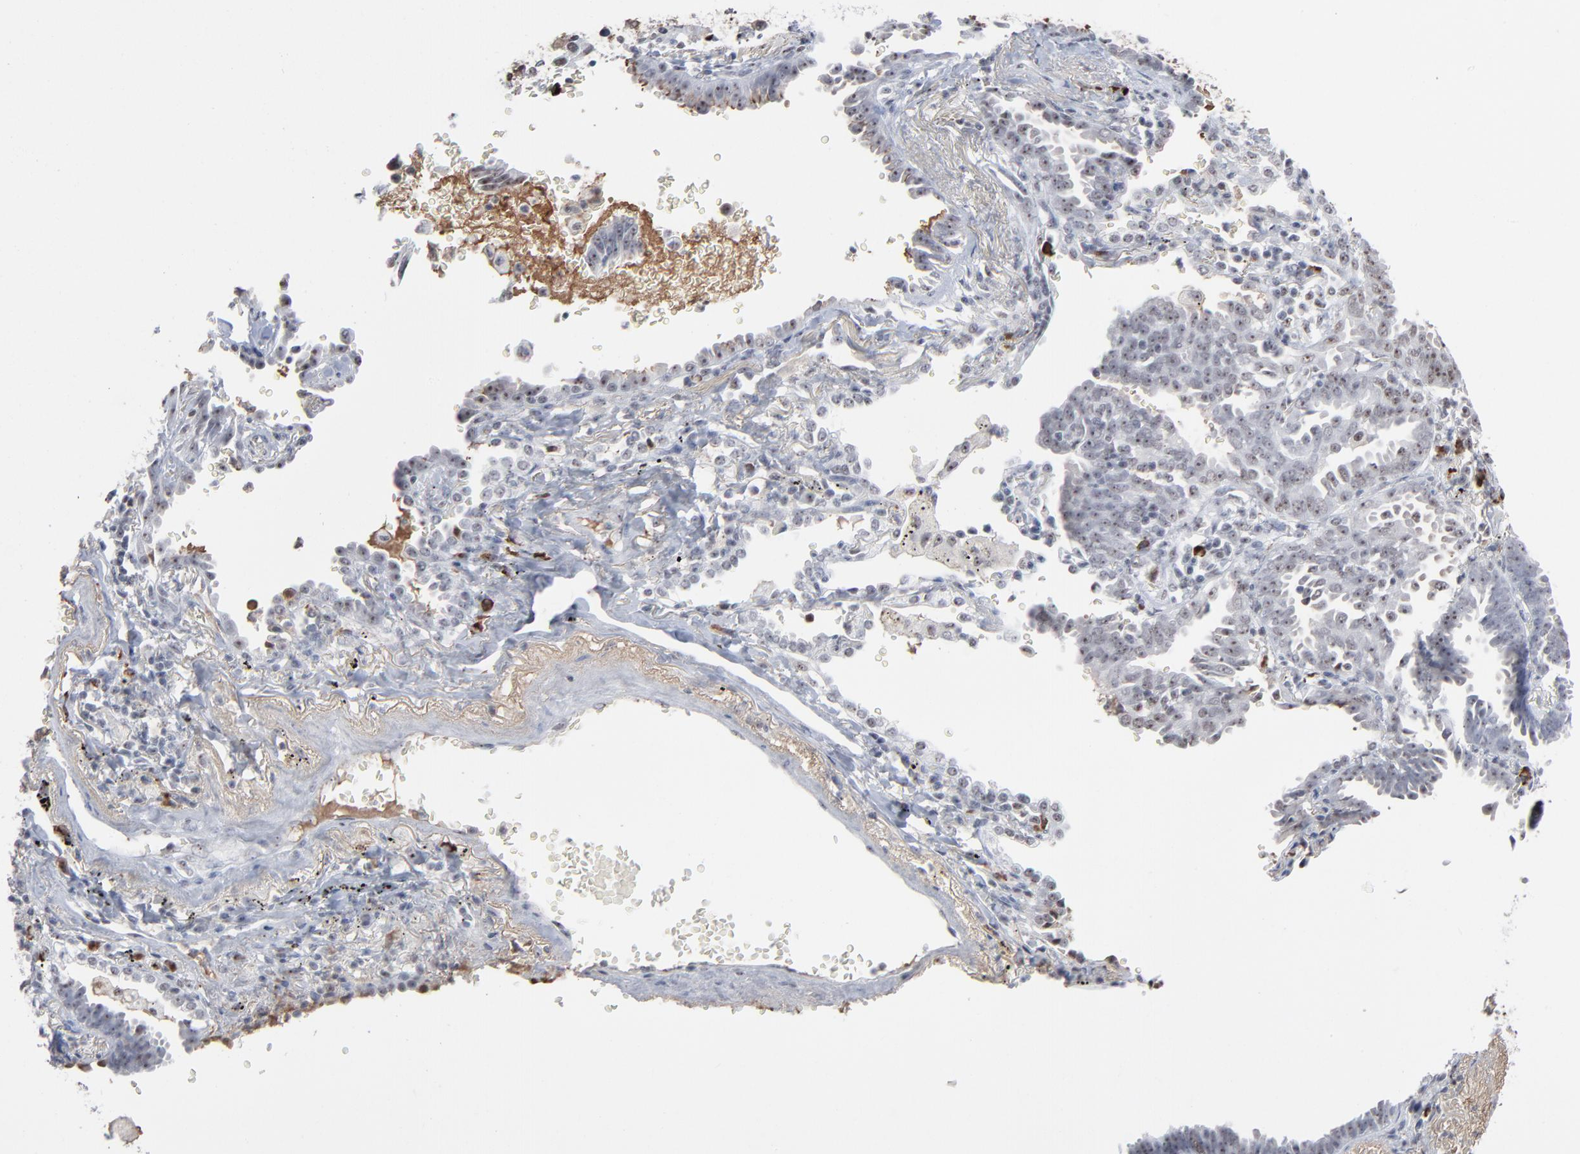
{"staining": {"intensity": "weak", "quantity": ">75%", "location": "nuclear"}, "tissue": "lung cancer", "cell_type": "Tumor cells", "image_type": "cancer", "snomed": [{"axis": "morphology", "description": "Adenocarcinoma, NOS"}, {"axis": "topography", "description": "Lung"}], "caption": "Immunohistochemistry micrograph of human adenocarcinoma (lung) stained for a protein (brown), which exhibits low levels of weak nuclear expression in about >75% of tumor cells.", "gene": "MPHOSPH6", "patient": {"sex": "female", "age": 64}}